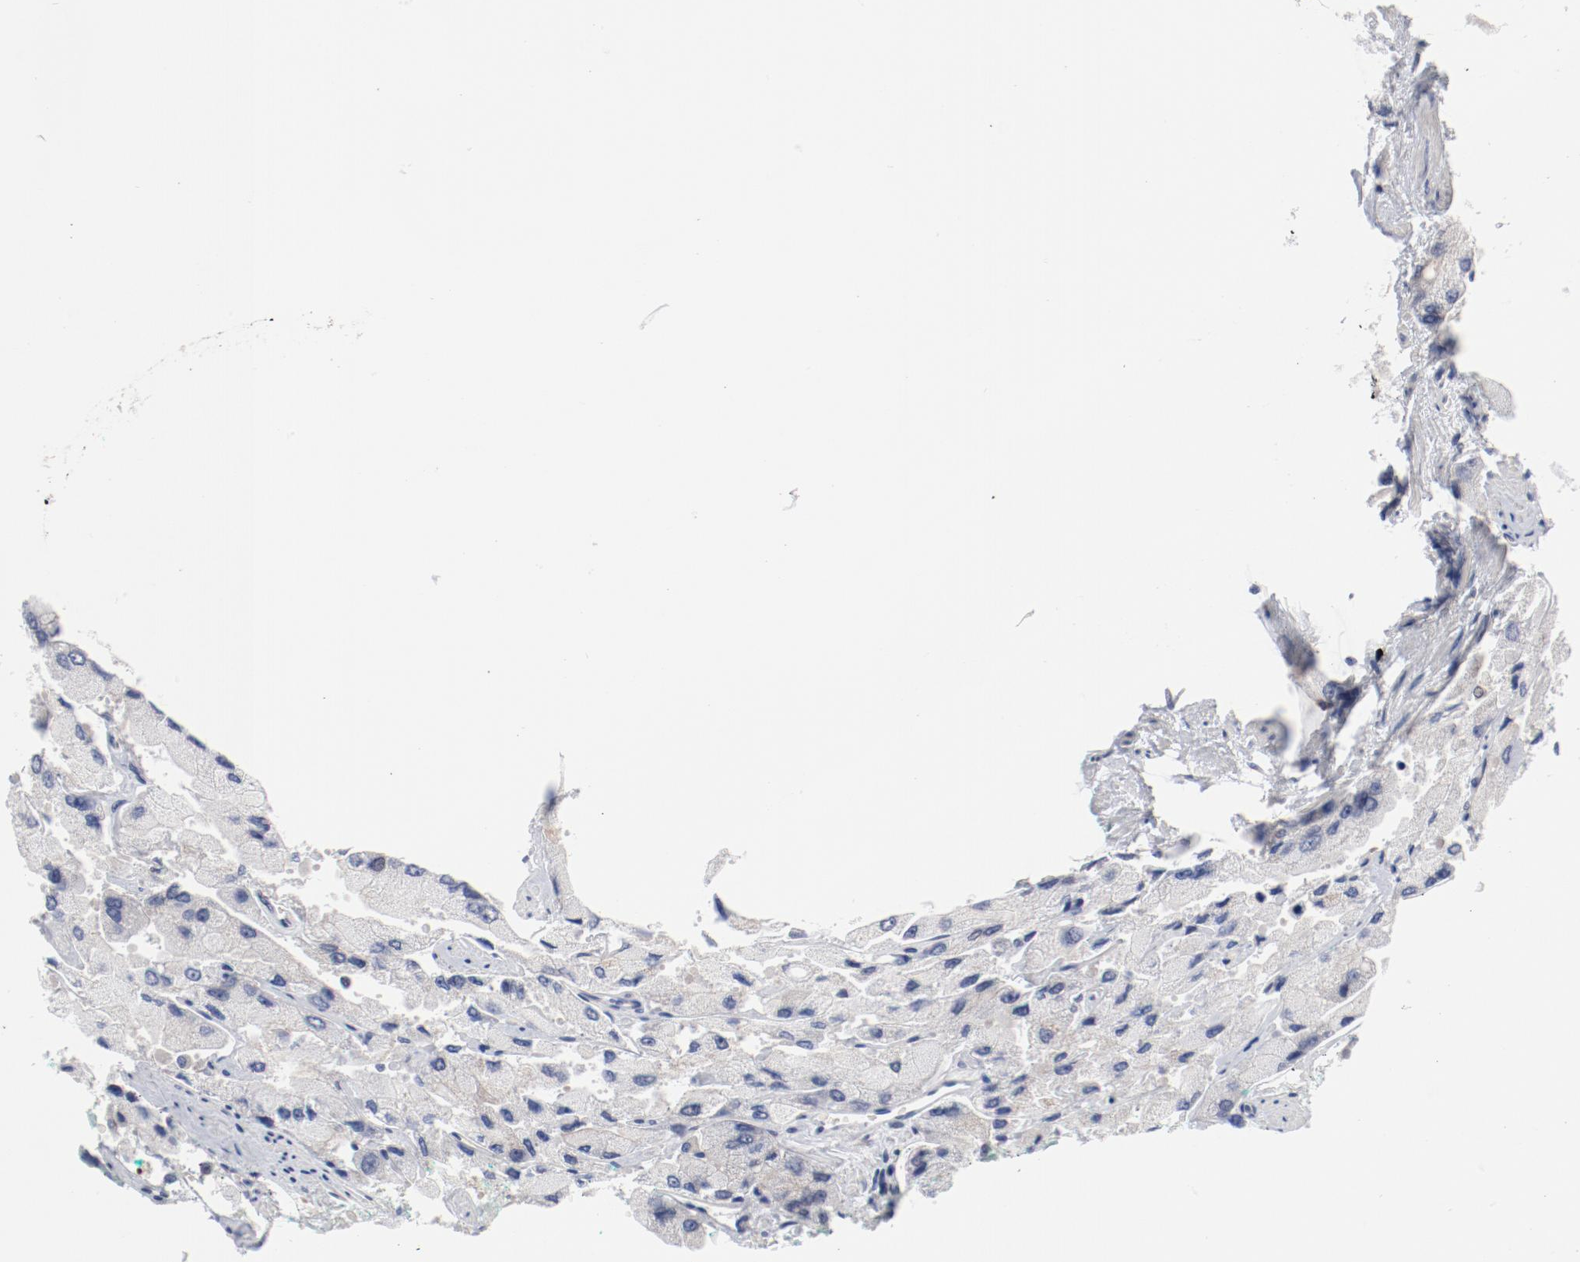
{"staining": {"intensity": "weak", "quantity": "<25%", "location": "cytoplasmic/membranous"}, "tissue": "prostate cancer", "cell_type": "Tumor cells", "image_type": "cancer", "snomed": [{"axis": "morphology", "description": "Adenocarcinoma, High grade"}, {"axis": "topography", "description": "Prostate"}], "caption": "DAB (3,3'-diaminobenzidine) immunohistochemical staining of human prostate cancer displays no significant staining in tumor cells.", "gene": "GPR143", "patient": {"sex": "male", "age": 58}}